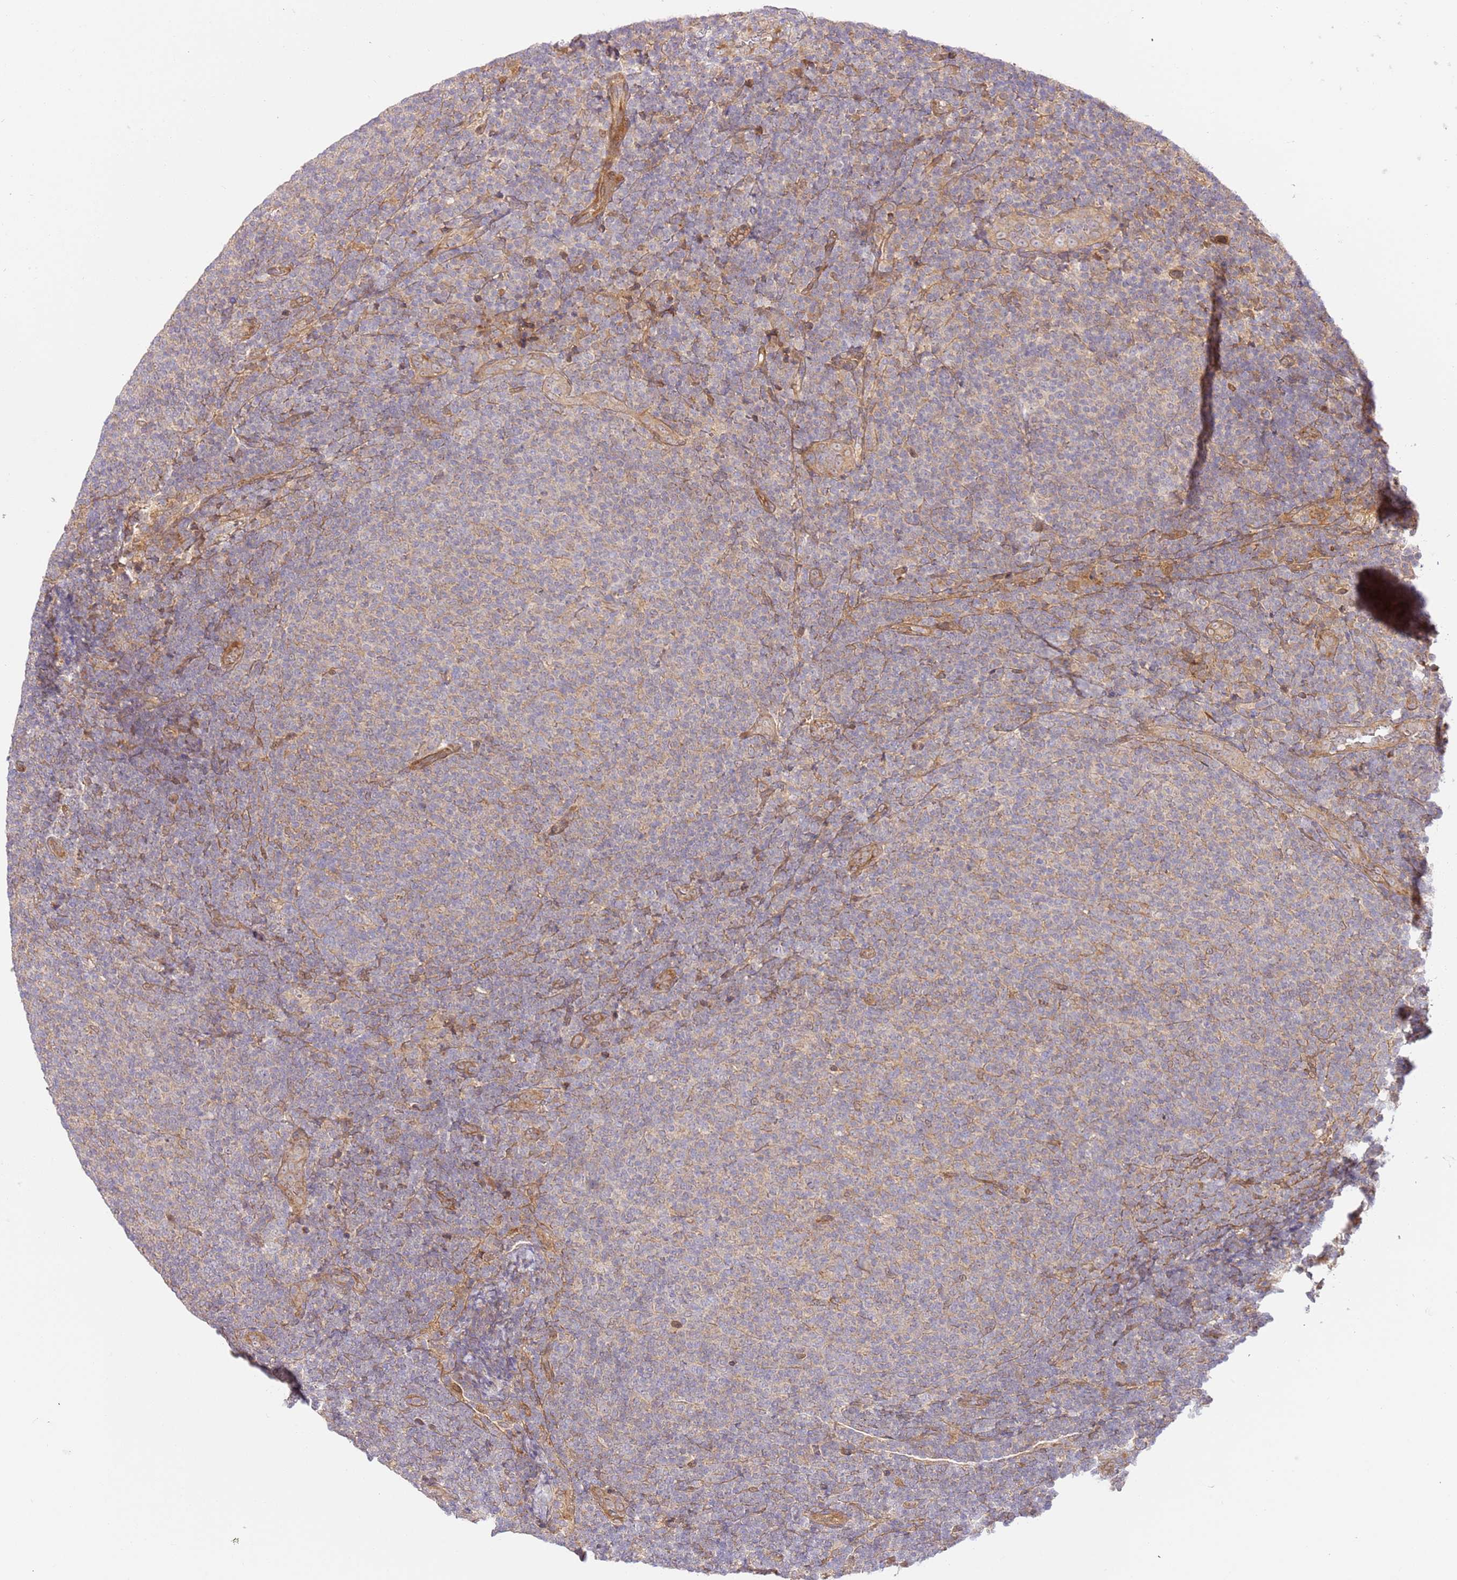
{"staining": {"intensity": "weak", "quantity": "25%-75%", "location": "cytoplasmic/membranous"}, "tissue": "lymphoma", "cell_type": "Tumor cells", "image_type": "cancer", "snomed": [{"axis": "morphology", "description": "Malignant lymphoma, non-Hodgkin's type, Low grade"}, {"axis": "topography", "description": "Lymph node"}], "caption": "Weak cytoplasmic/membranous staining is present in about 25%-75% of tumor cells in lymphoma.", "gene": "C8G", "patient": {"sex": "male", "age": 66}}